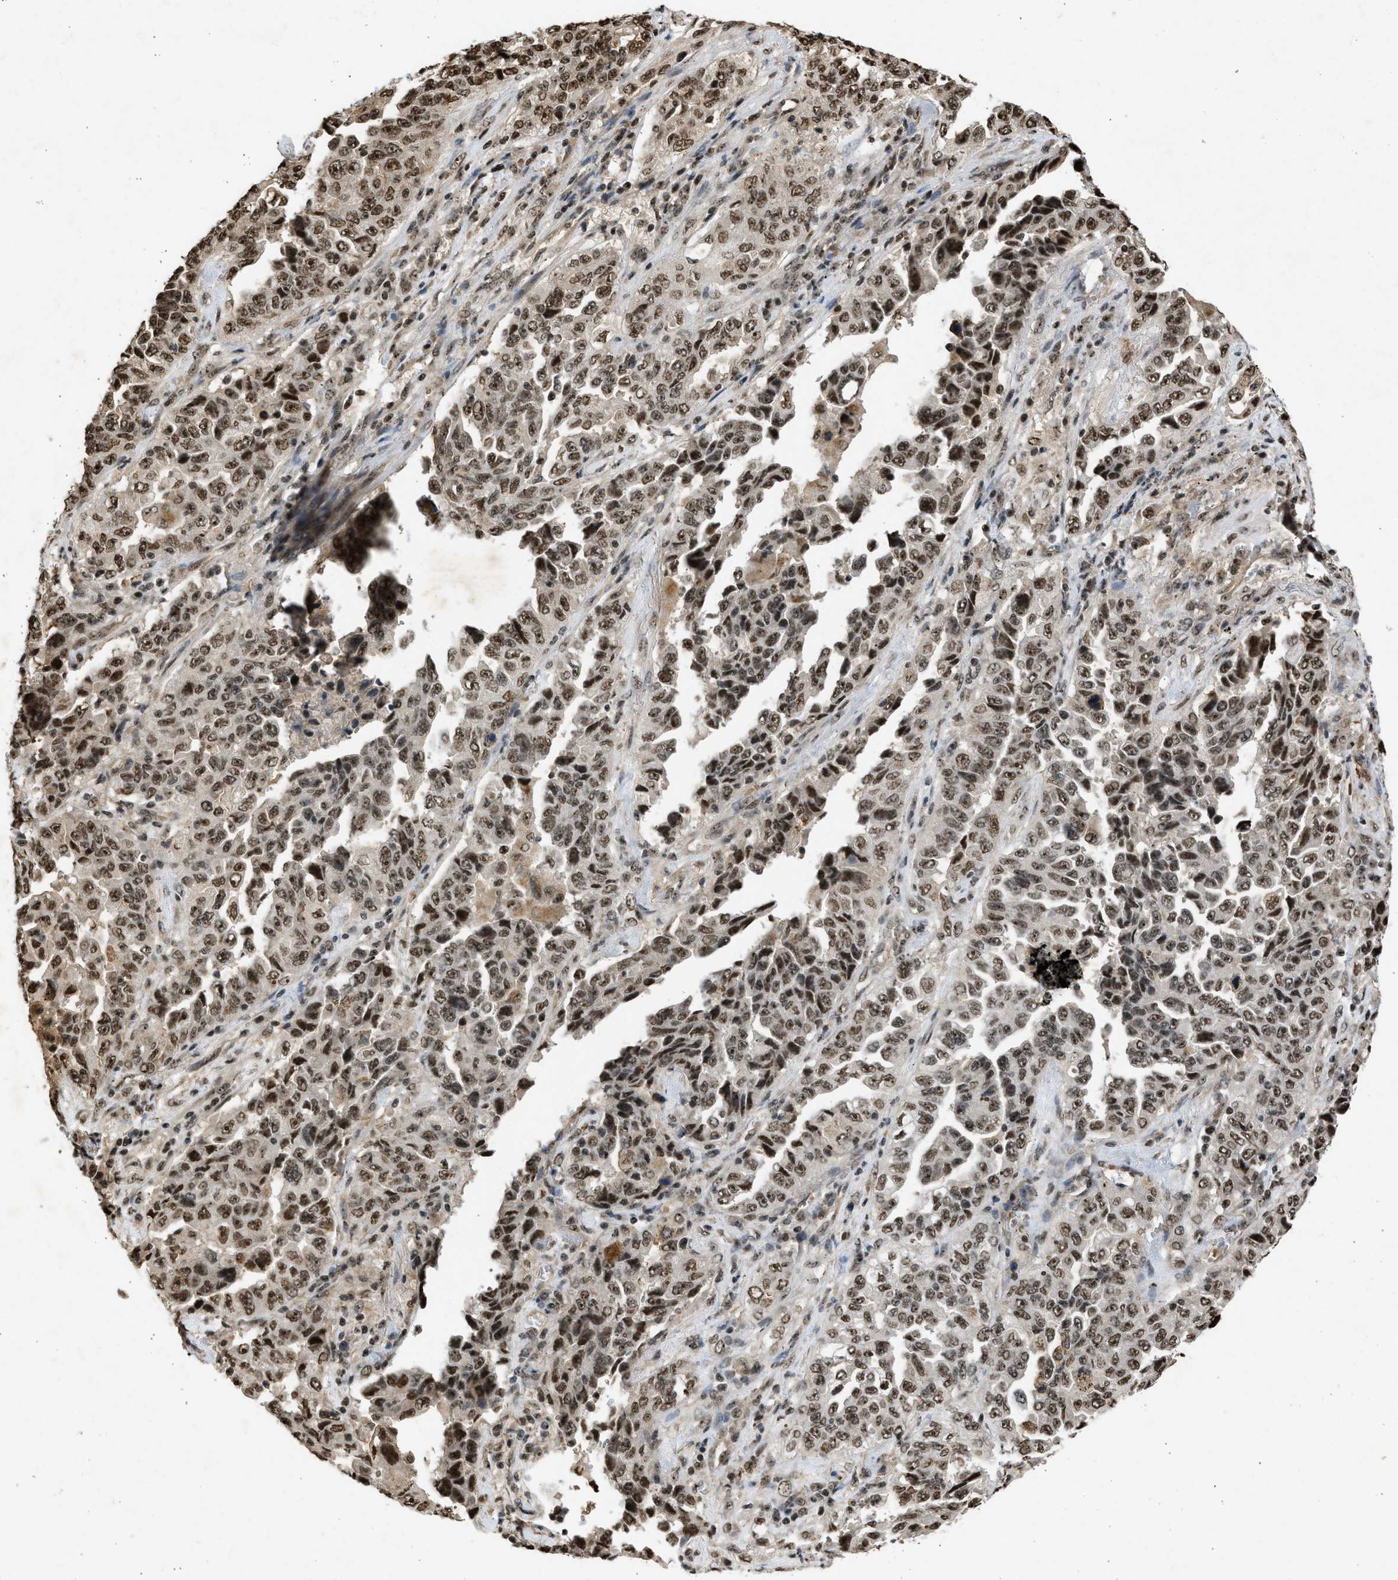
{"staining": {"intensity": "moderate", "quantity": ">75%", "location": "nuclear"}, "tissue": "lung cancer", "cell_type": "Tumor cells", "image_type": "cancer", "snomed": [{"axis": "morphology", "description": "Adenocarcinoma, NOS"}, {"axis": "topography", "description": "Lung"}], "caption": "Moderate nuclear protein positivity is seen in about >75% of tumor cells in adenocarcinoma (lung).", "gene": "TFDP2", "patient": {"sex": "female", "age": 51}}